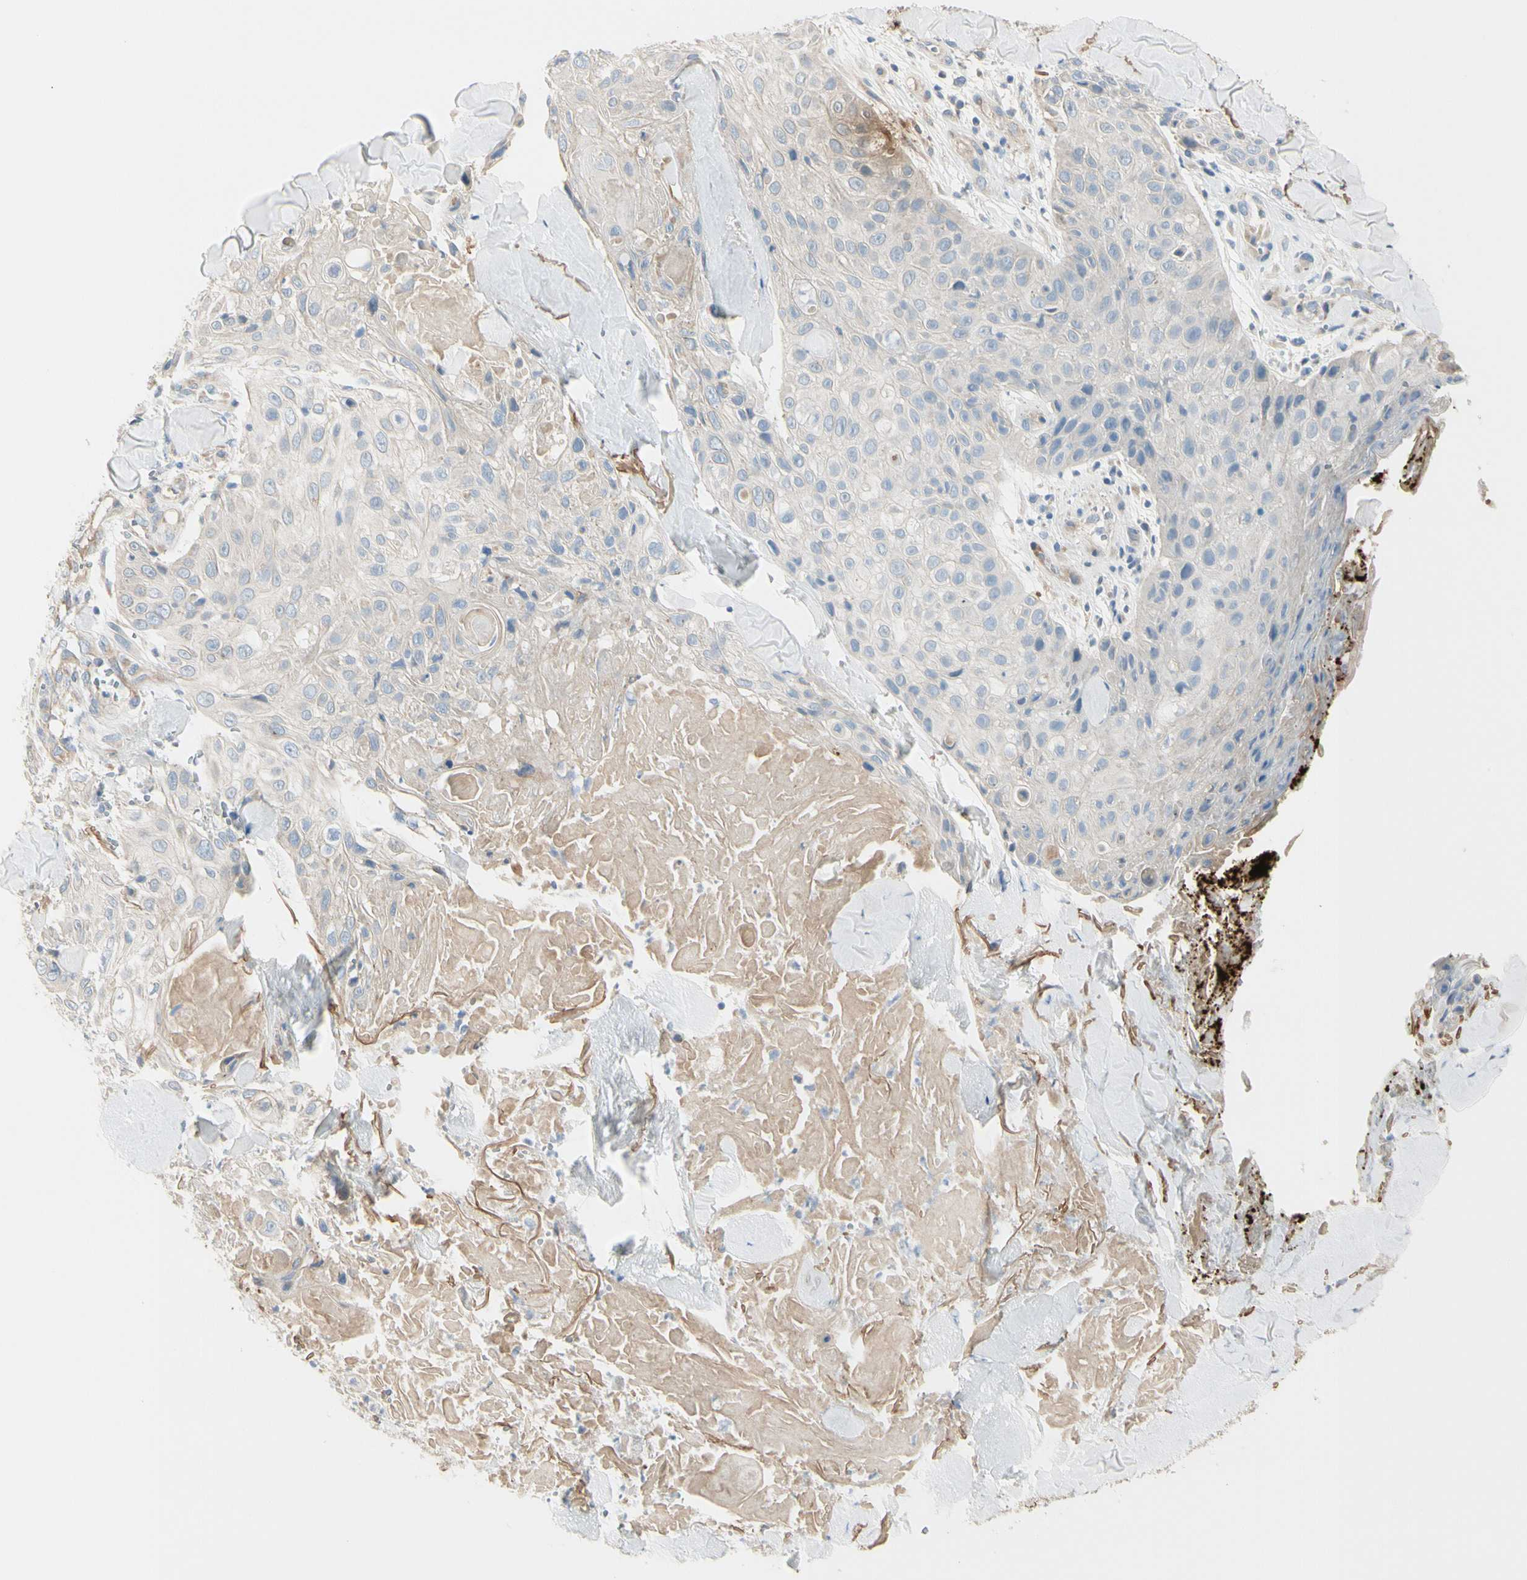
{"staining": {"intensity": "weak", "quantity": "<25%", "location": "cytoplasmic/membranous"}, "tissue": "skin cancer", "cell_type": "Tumor cells", "image_type": "cancer", "snomed": [{"axis": "morphology", "description": "Squamous cell carcinoma, NOS"}, {"axis": "topography", "description": "Skin"}], "caption": "This is an immunohistochemistry (IHC) histopathology image of human skin cancer. There is no staining in tumor cells.", "gene": "EPHA3", "patient": {"sex": "male", "age": 86}}